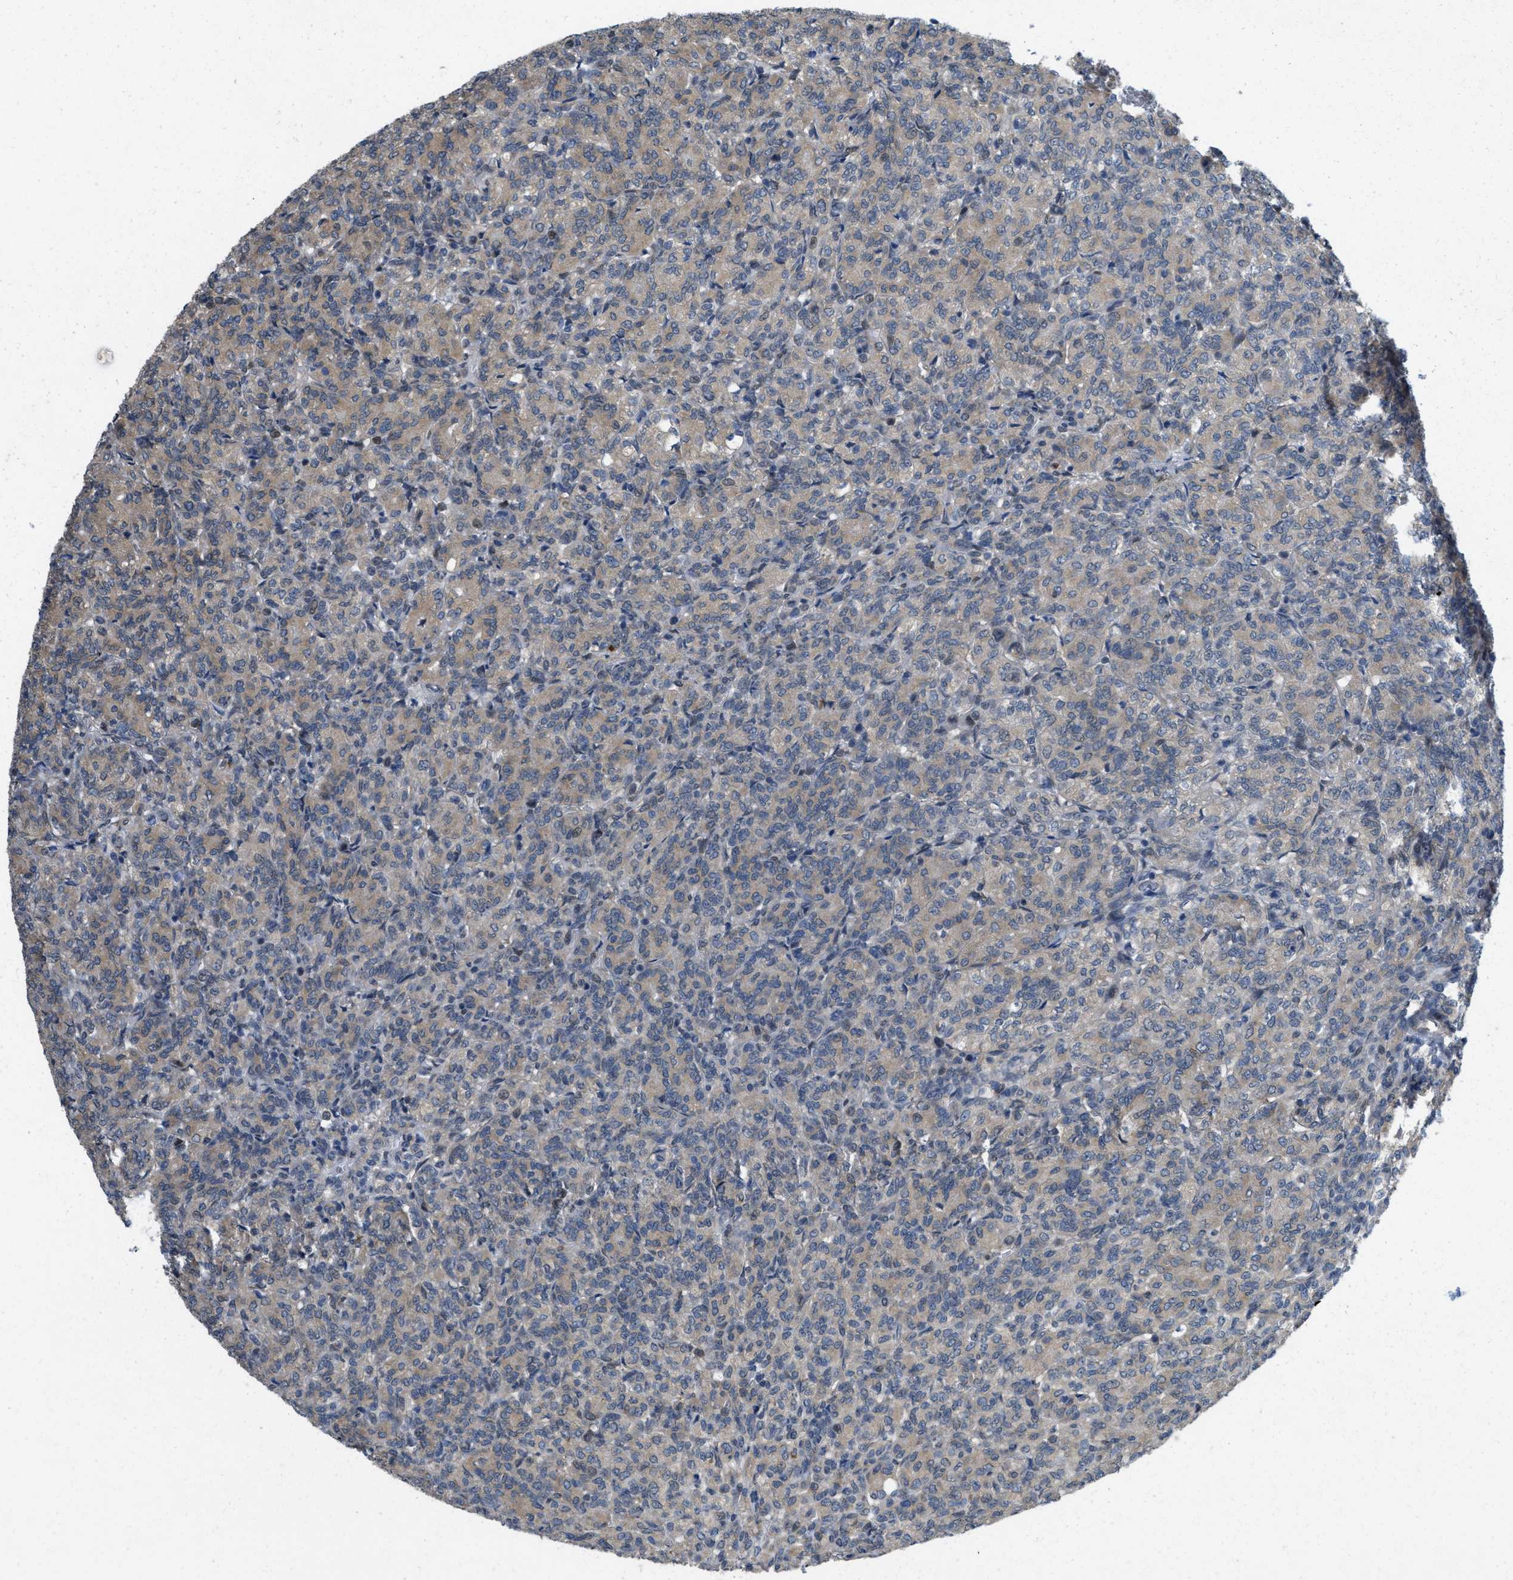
{"staining": {"intensity": "negative", "quantity": "none", "location": "none"}, "tissue": "renal cancer", "cell_type": "Tumor cells", "image_type": "cancer", "snomed": [{"axis": "morphology", "description": "Adenocarcinoma, NOS"}, {"axis": "topography", "description": "Kidney"}], "caption": "High power microscopy image of an immunohistochemistry photomicrograph of renal adenocarcinoma, revealing no significant positivity in tumor cells.", "gene": "IFNLR1", "patient": {"sex": "male", "age": 77}}